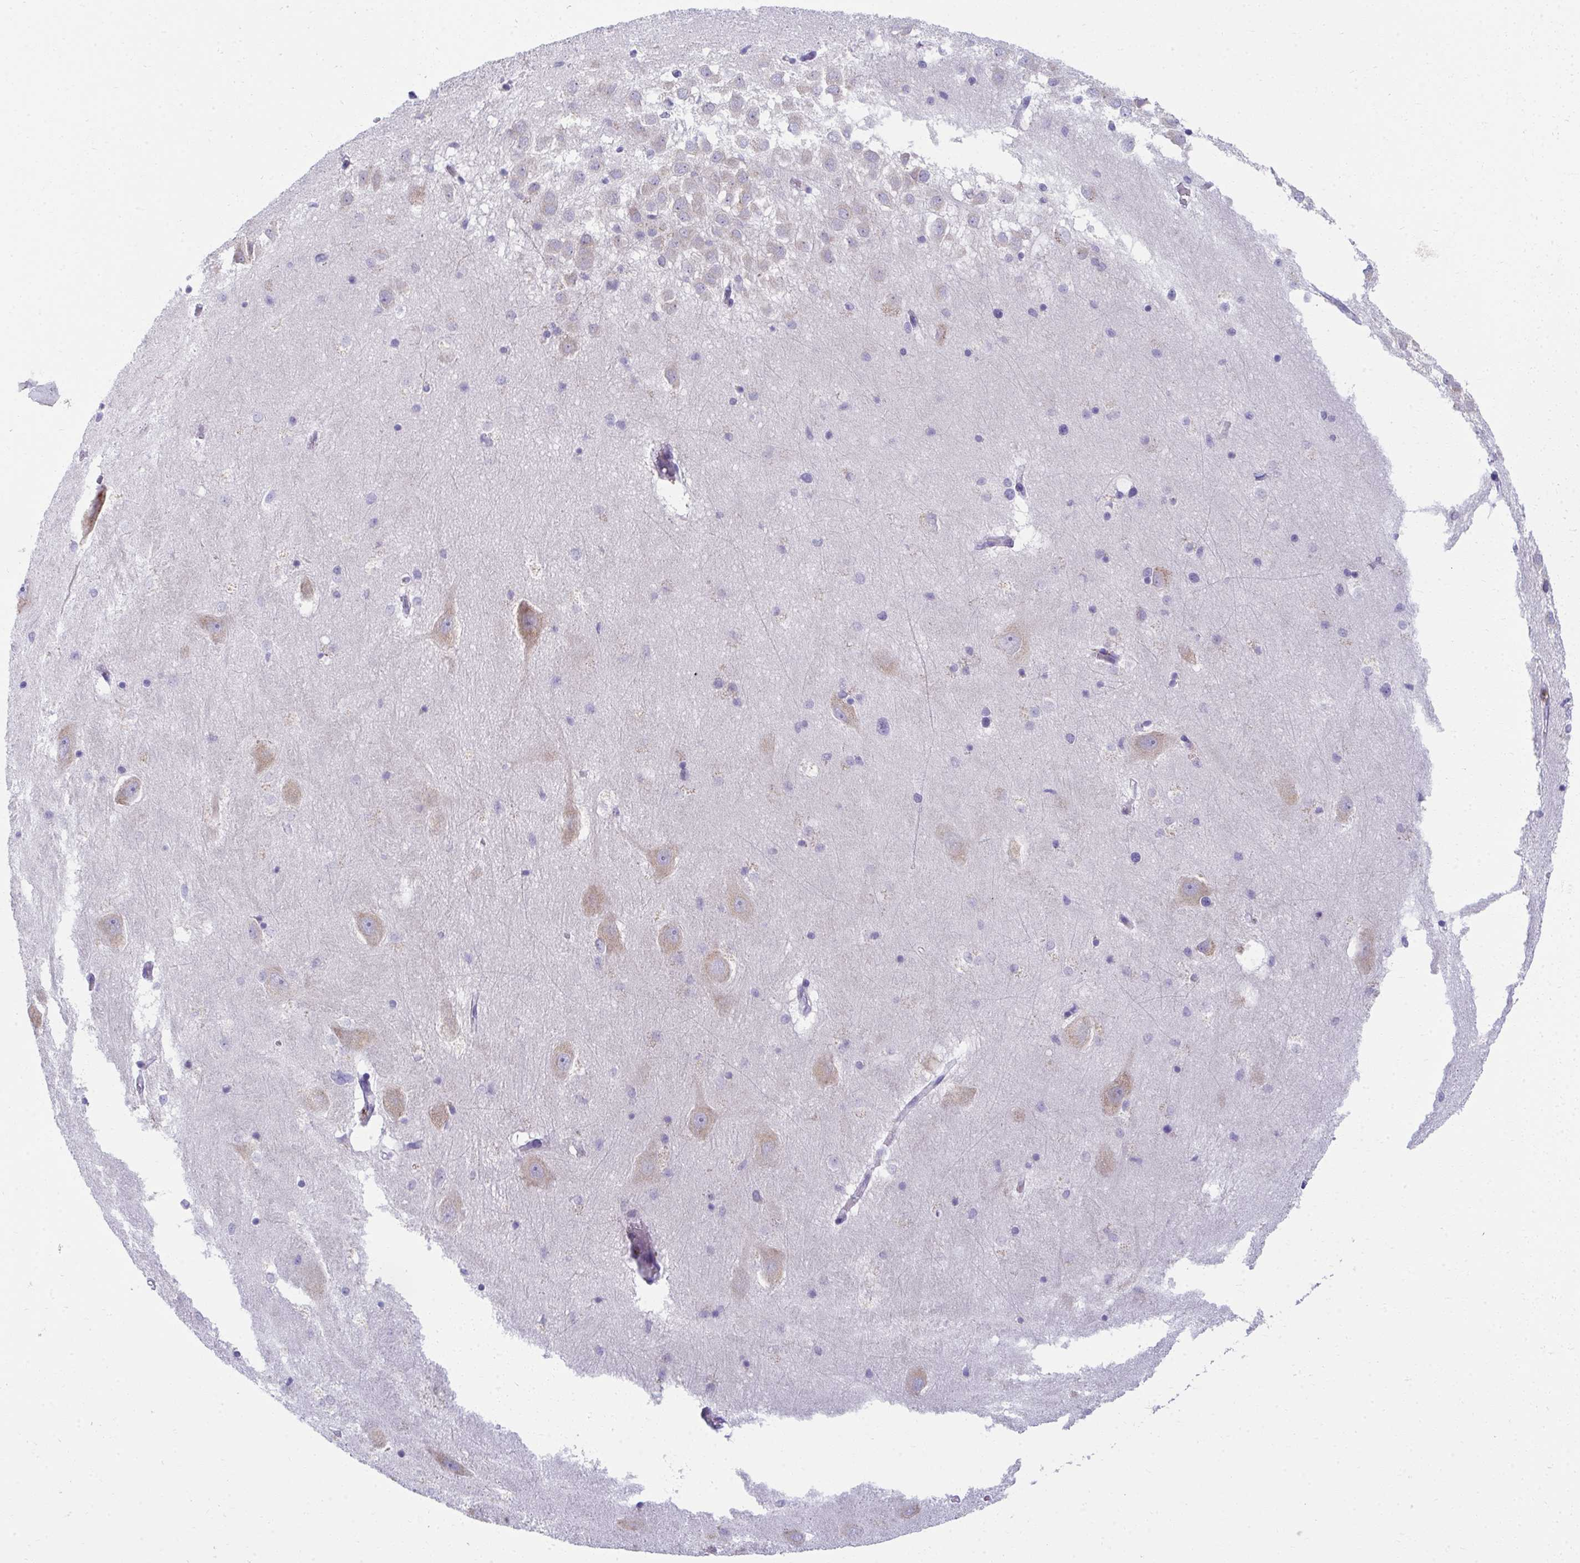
{"staining": {"intensity": "negative", "quantity": "none", "location": "none"}, "tissue": "hippocampus", "cell_type": "Glial cells", "image_type": "normal", "snomed": [{"axis": "morphology", "description": "Normal tissue, NOS"}, {"axis": "topography", "description": "Hippocampus"}], "caption": "Photomicrograph shows no protein expression in glial cells of normal hippocampus.", "gene": "FASLG", "patient": {"sex": "male", "age": 58}}